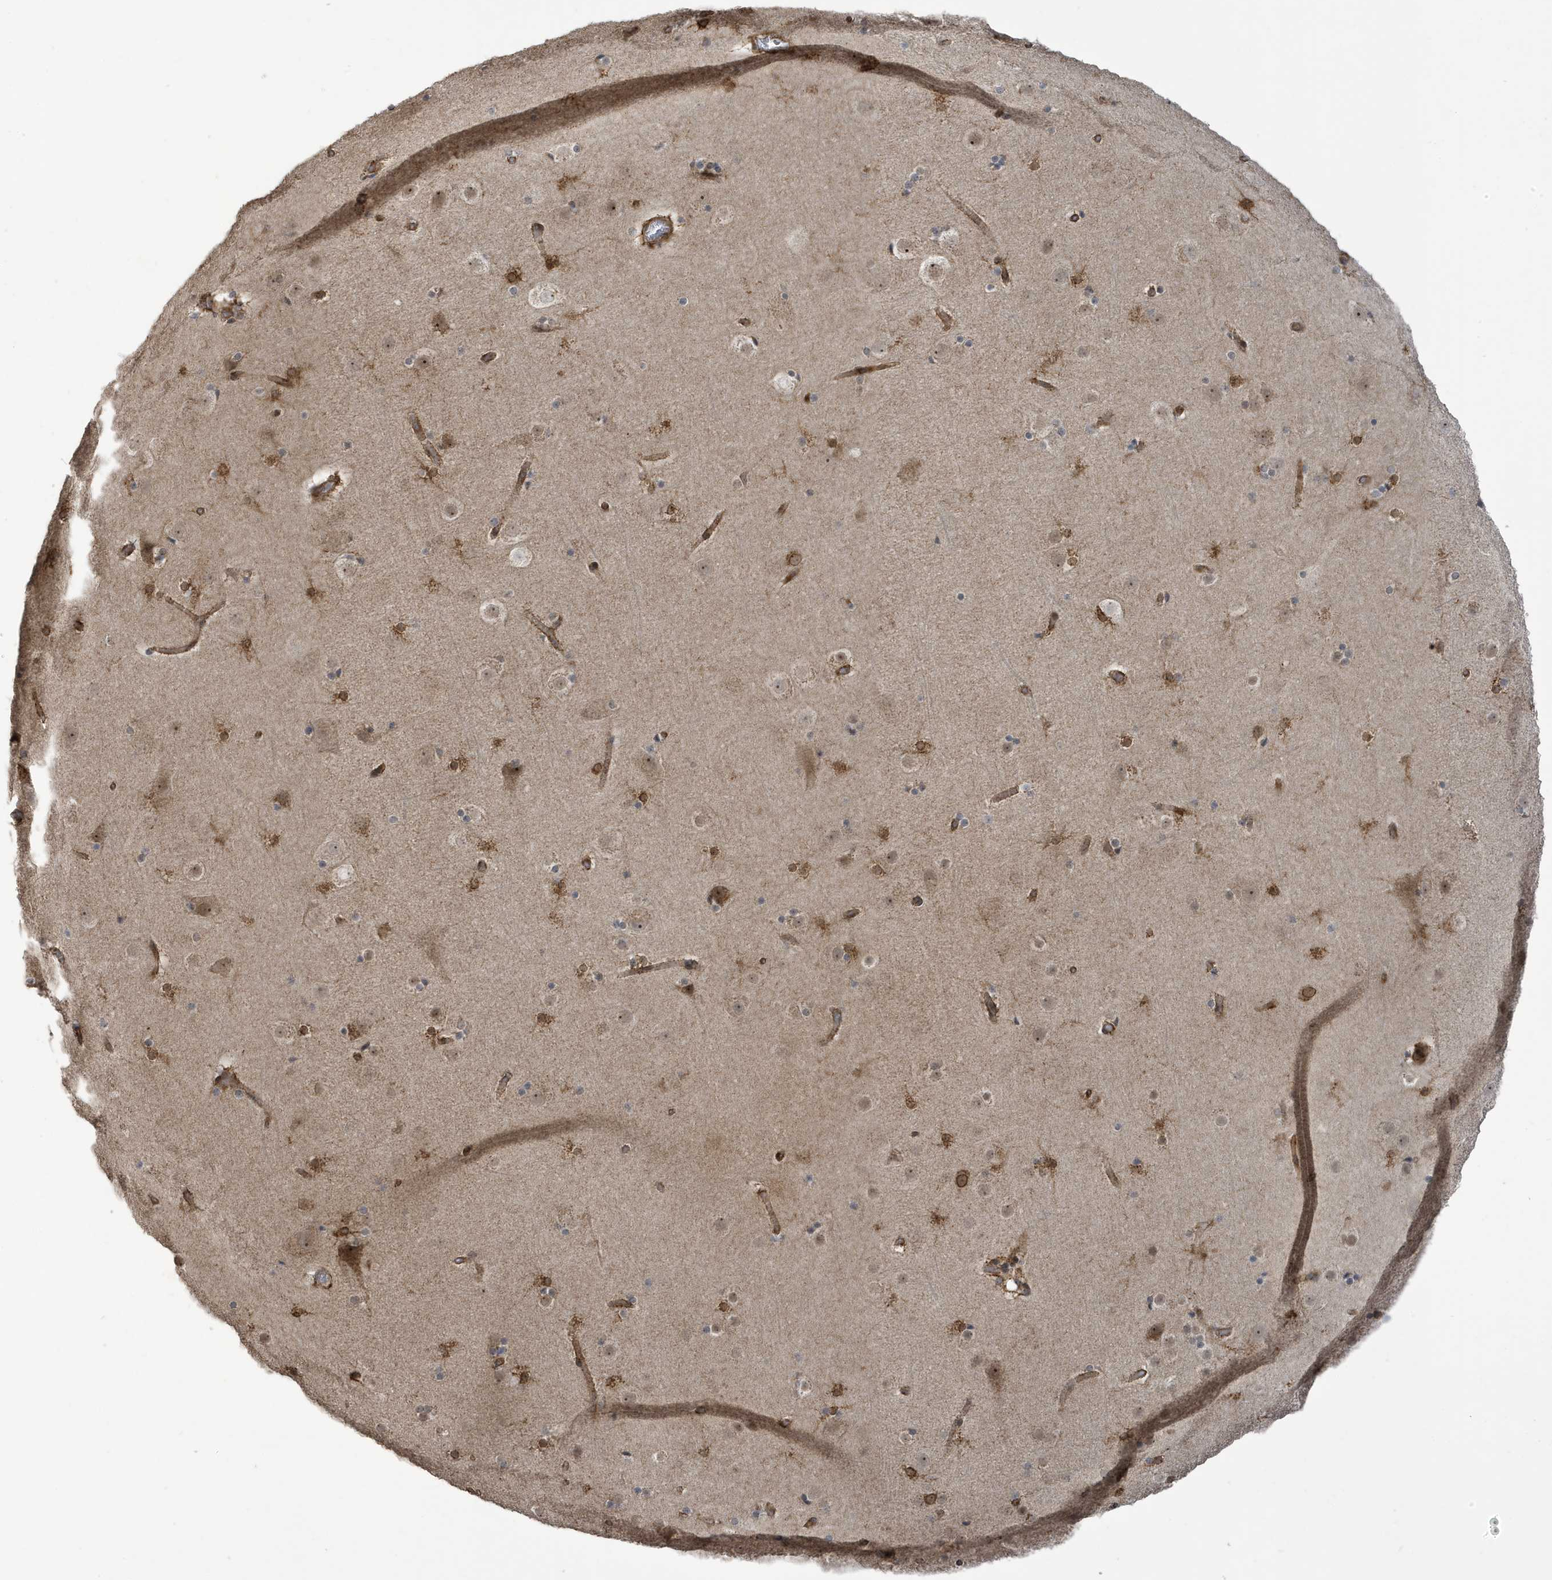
{"staining": {"intensity": "moderate", "quantity": ">75%", "location": "cytoplasmic/membranous"}, "tissue": "cerebral cortex", "cell_type": "Endothelial cells", "image_type": "normal", "snomed": [{"axis": "morphology", "description": "Normal tissue, NOS"}, {"axis": "topography", "description": "Cerebral cortex"}], "caption": "Moderate cytoplasmic/membranous expression is identified in about >75% of endothelial cells in benign cerebral cortex.", "gene": "ECM2", "patient": {"sex": "male", "age": 57}}